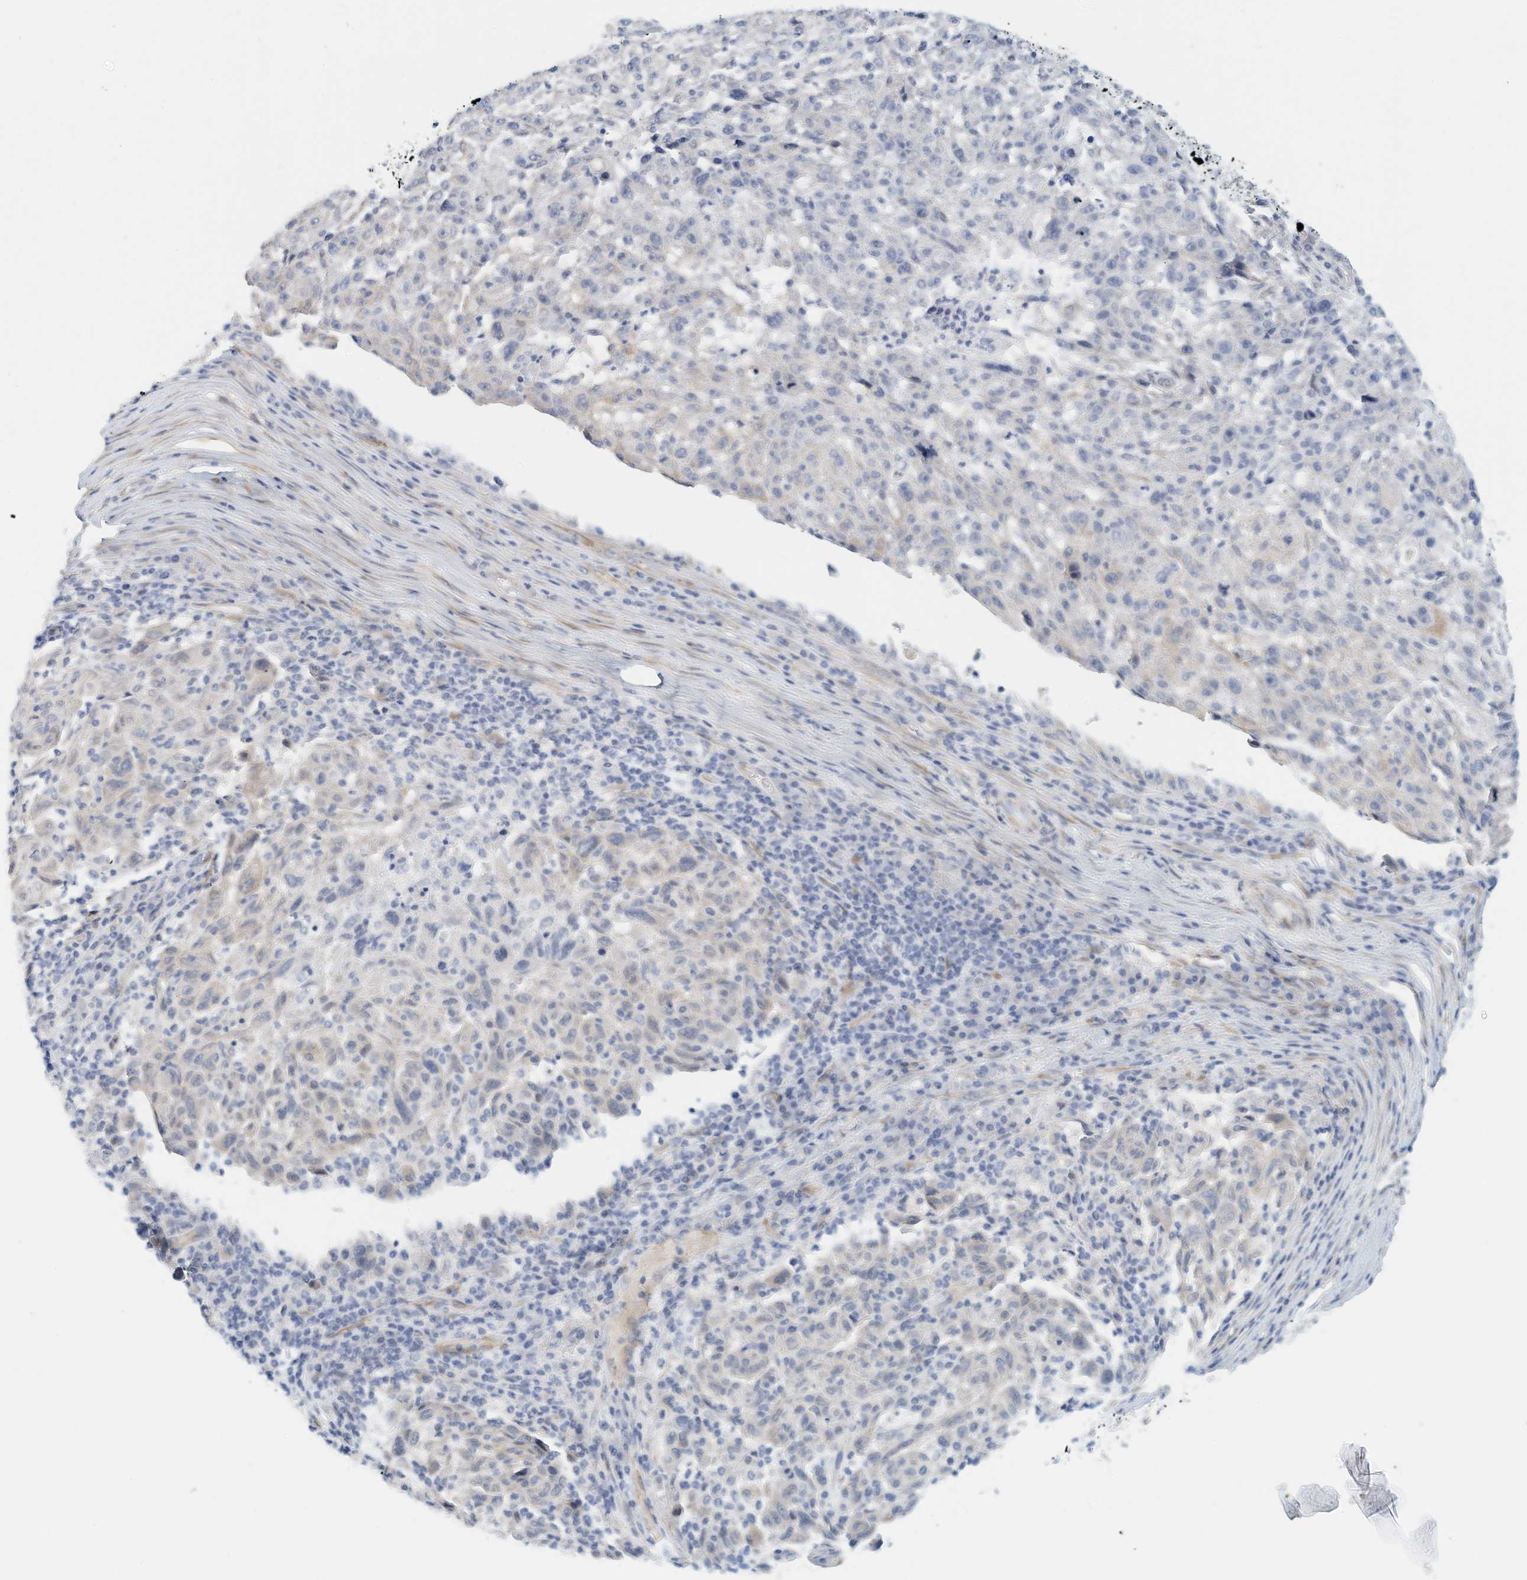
{"staining": {"intensity": "negative", "quantity": "none", "location": "none"}, "tissue": "melanoma", "cell_type": "Tumor cells", "image_type": "cancer", "snomed": [{"axis": "morphology", "description": "Malignant melanoma, NOS"}, {"axis": "topography", "description": "Skin"}], "caption": "The image reveals no staining of tumor cells in melanoma.", "gene": "ARHGAP28", "patient": {"sex": "male", "age": 53}}